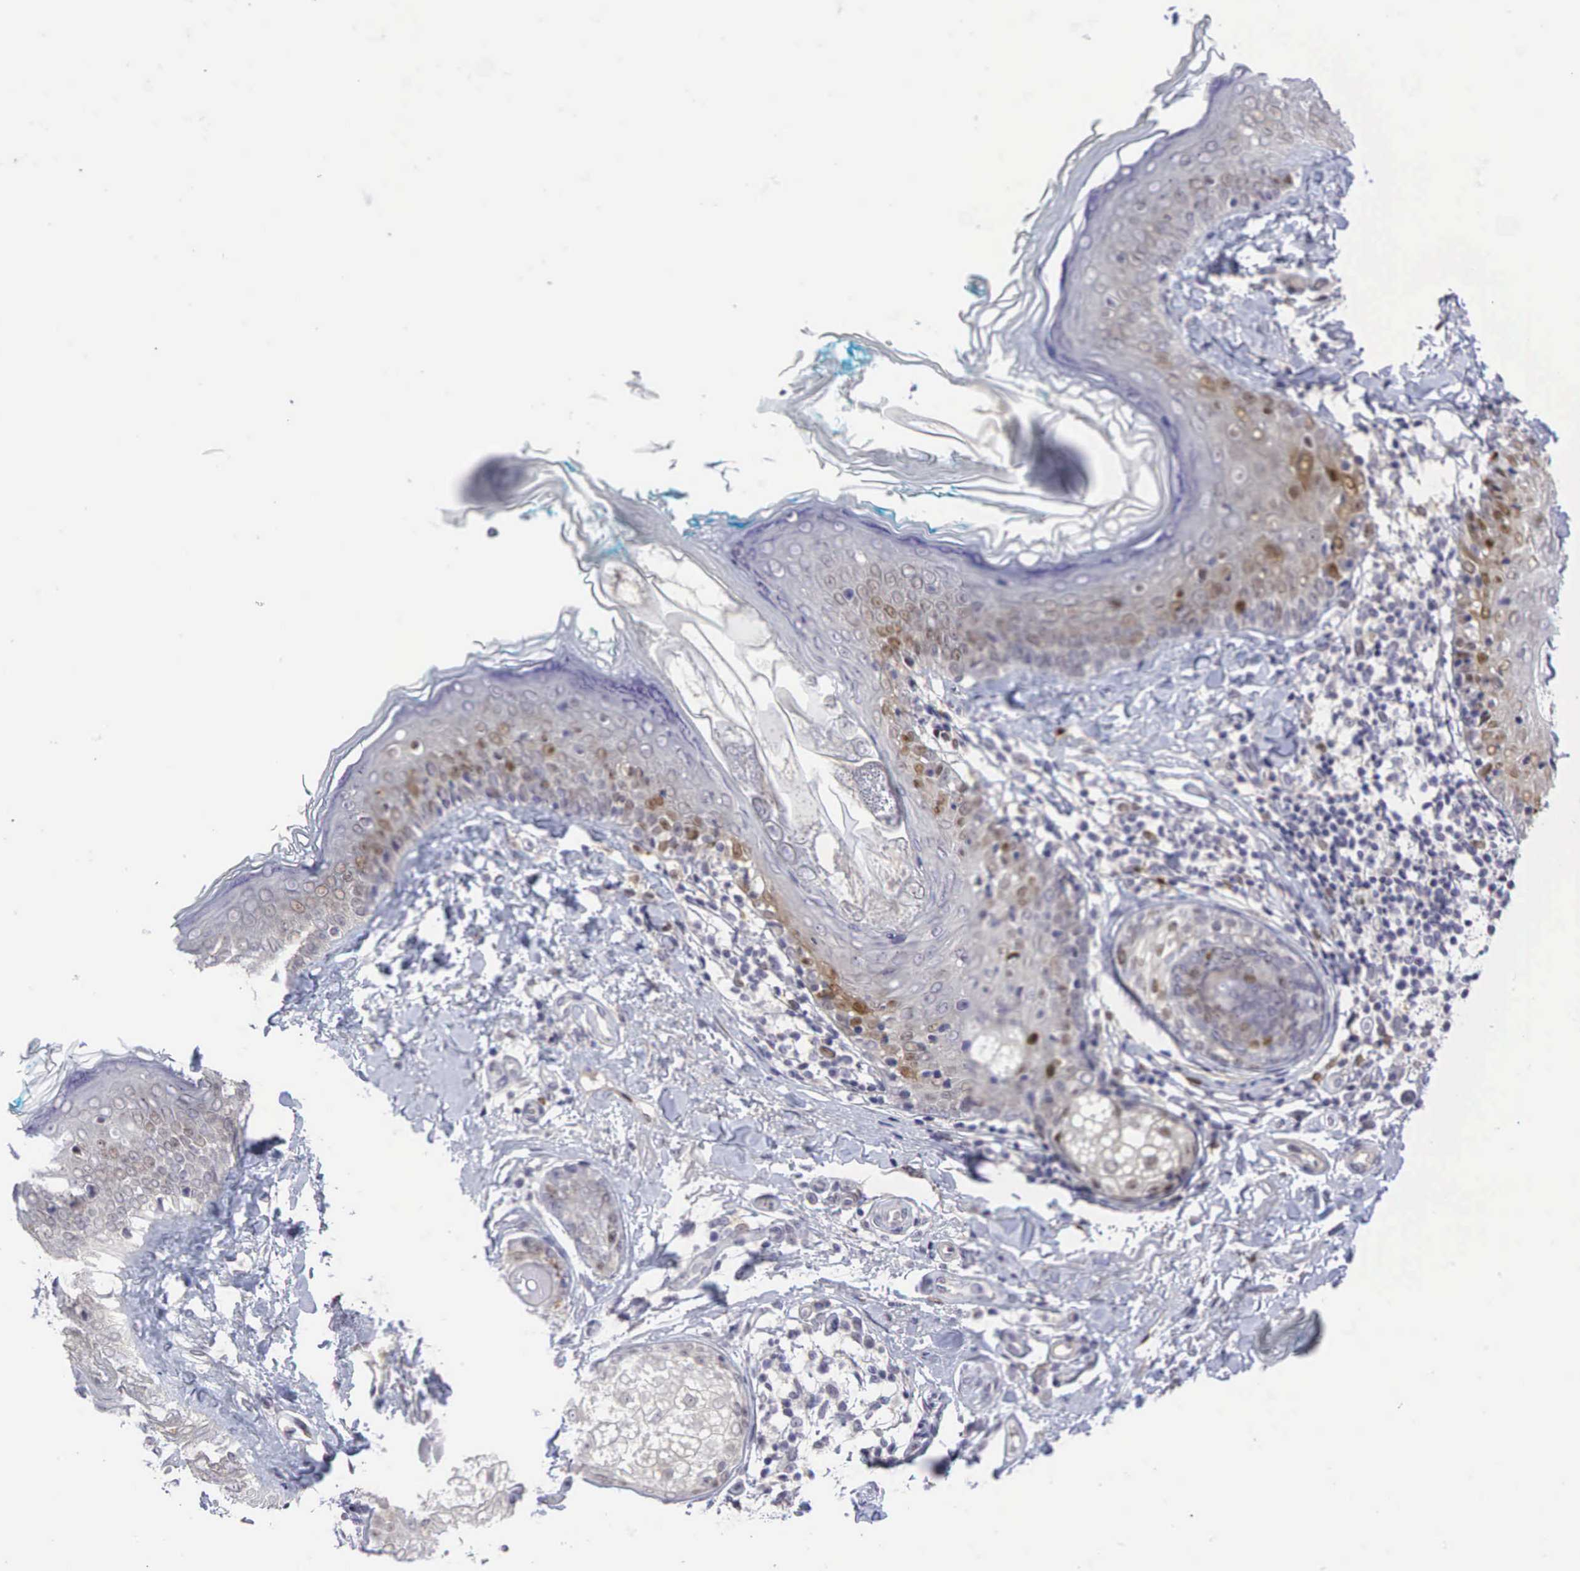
{"staining": {"intensity": "negative", "quantity": "none", "location": "none"}, "tissue": "skin", "cell_type": "Fibroblasts", "image_type": "normal", "snomed": [{"axis": "morphology", "description": "Normal tissue, NOS"}, {"axis": "topography", "description": "Skin"}], "caption": "This is a histopathology image of immunohistochemistry staining of unremarkable skin, which shows no expression in fibroblasts. Nuclei are stained in blue.", "gene": "CCND1", "patient": {"sex": "male", "age": 86}}